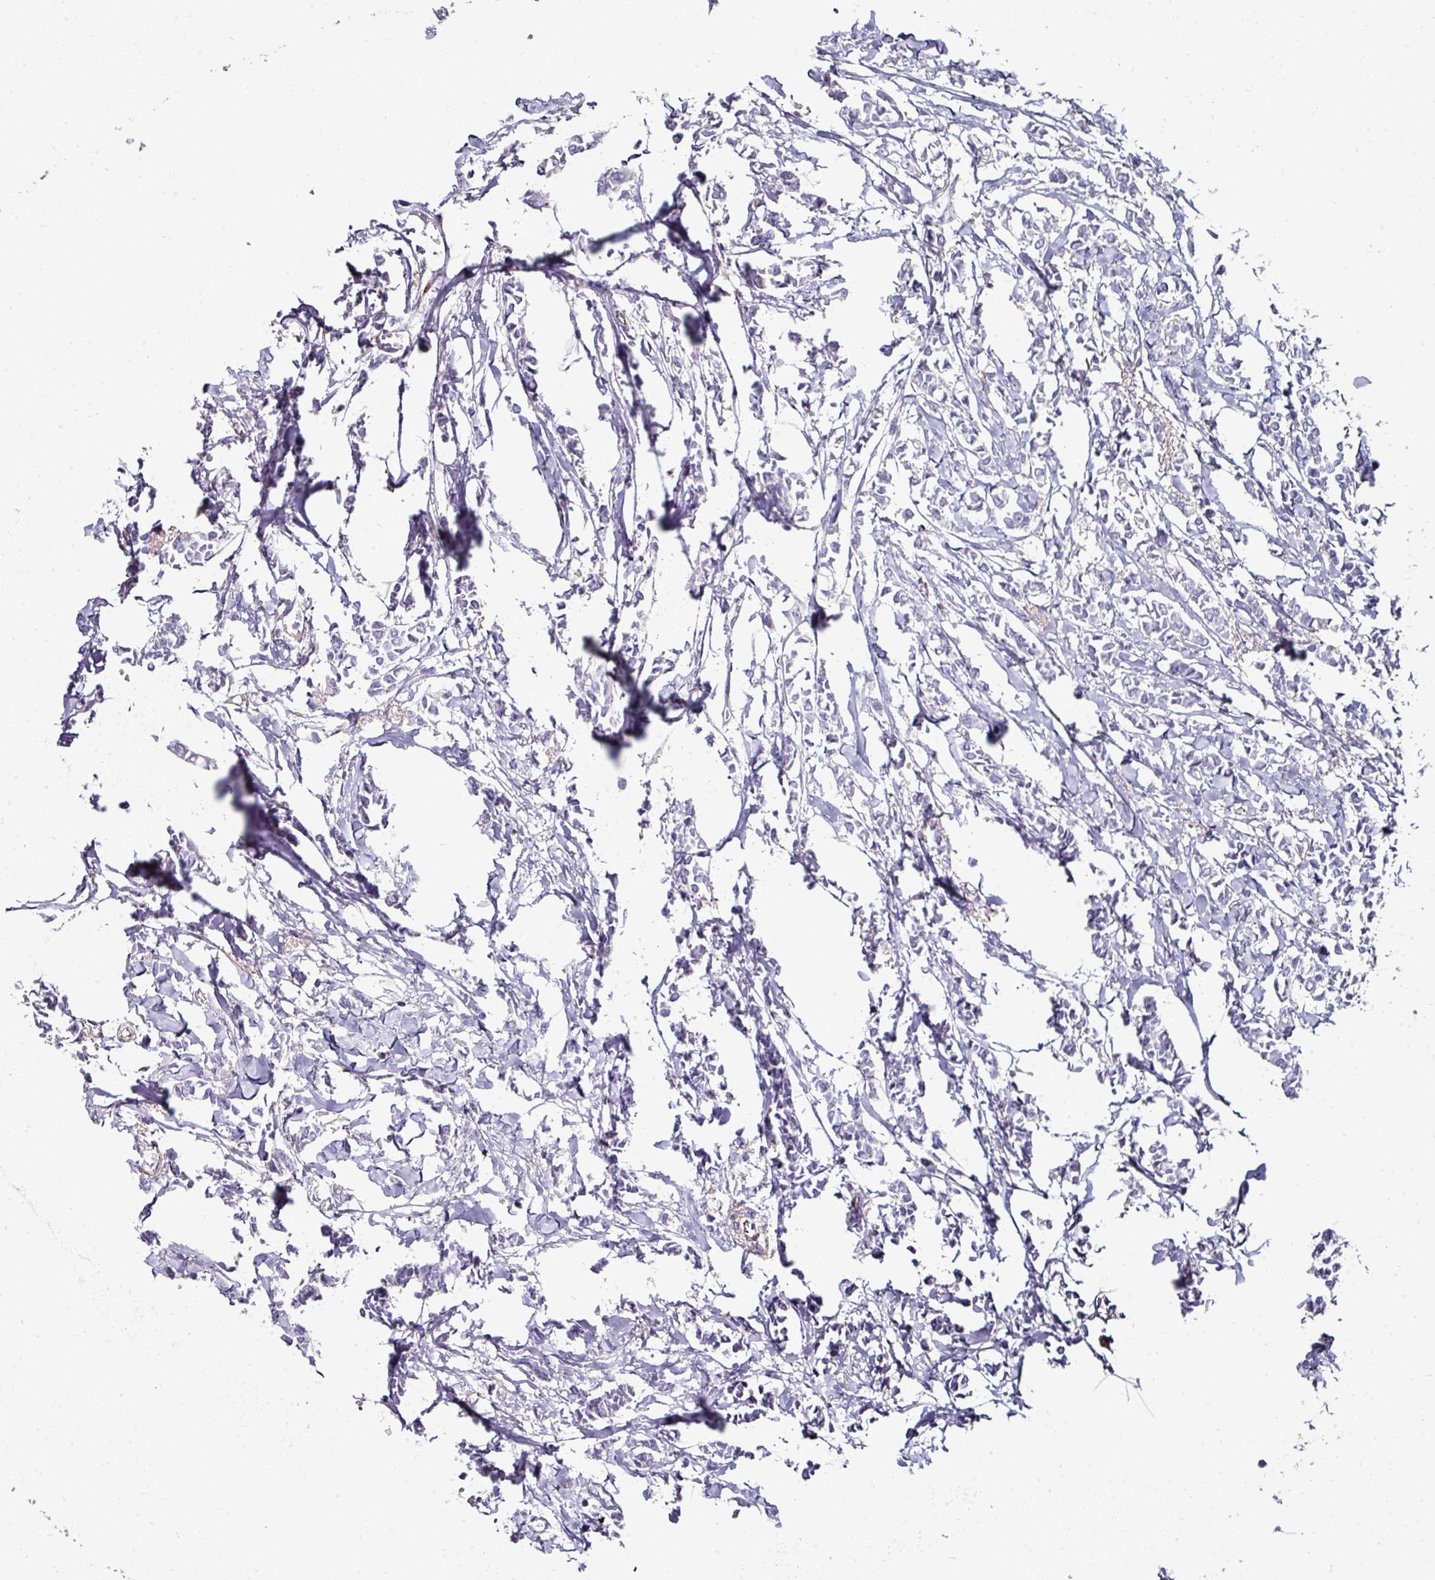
{"staining": {"intensity": "negative", "quantity": "none", "location": "none"}, "tissue": "breast cancer", "cell_type": "Tumor cells", "image_type": "cancer", "snomed": [{"axis": "morphology", "description": "Duct carcinoma"}, {"axis": "topography", "description": "Breast"}], "caption": "Tumor cells are negative for protein expression in human breast cancer. The staining is performed using DAB (3,3'-diaminobenzidine) brown chromogen with nuclei counter-stained in using hematoxylin.", "gene": "TMPRSS9", "patient": {"sex": "female", "age": 41}}